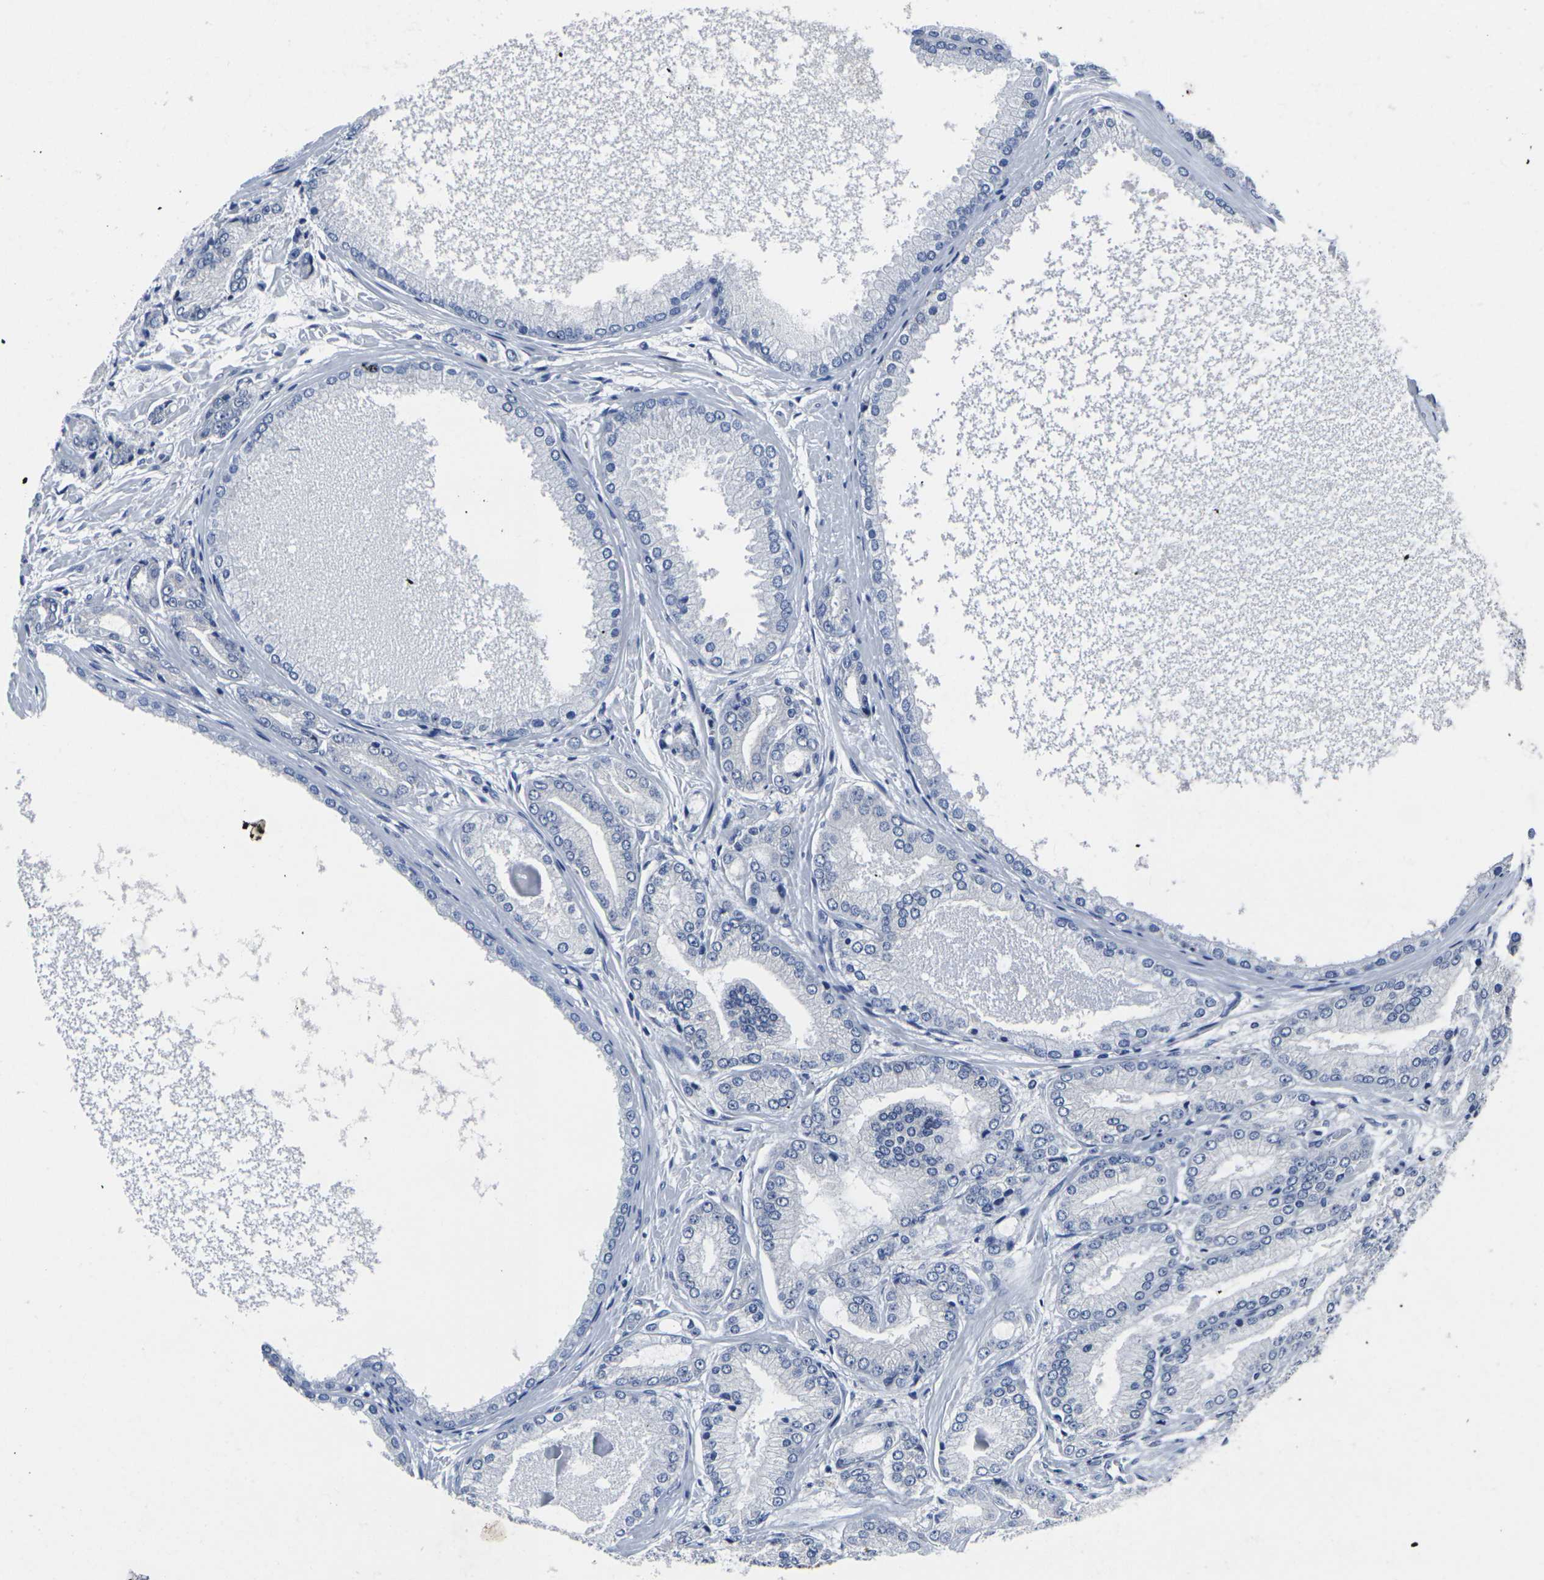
{"staining": {"intensity": "negative", "quantity": "none", "location": "none"}, "tissue": "prostate cancer", "cell_type": "Tumor cells", "image_type": "cancer", "snomed": [{"axis": "morphology", "description": "Adenocarcinoma, High grade"}, {"axis": "topography", "description": "Prostate"}], "caption": "Histopathology image shows no protein staining in tumor cells of prostate cancer (adenocarcinoma (high-grade)) tissue. (Brightfield microscopy of DAB immunohistochemistry (IHC) at high magnification).", "gene": "CYP2C8", "patient": {"sex": "male", "age": 59}}